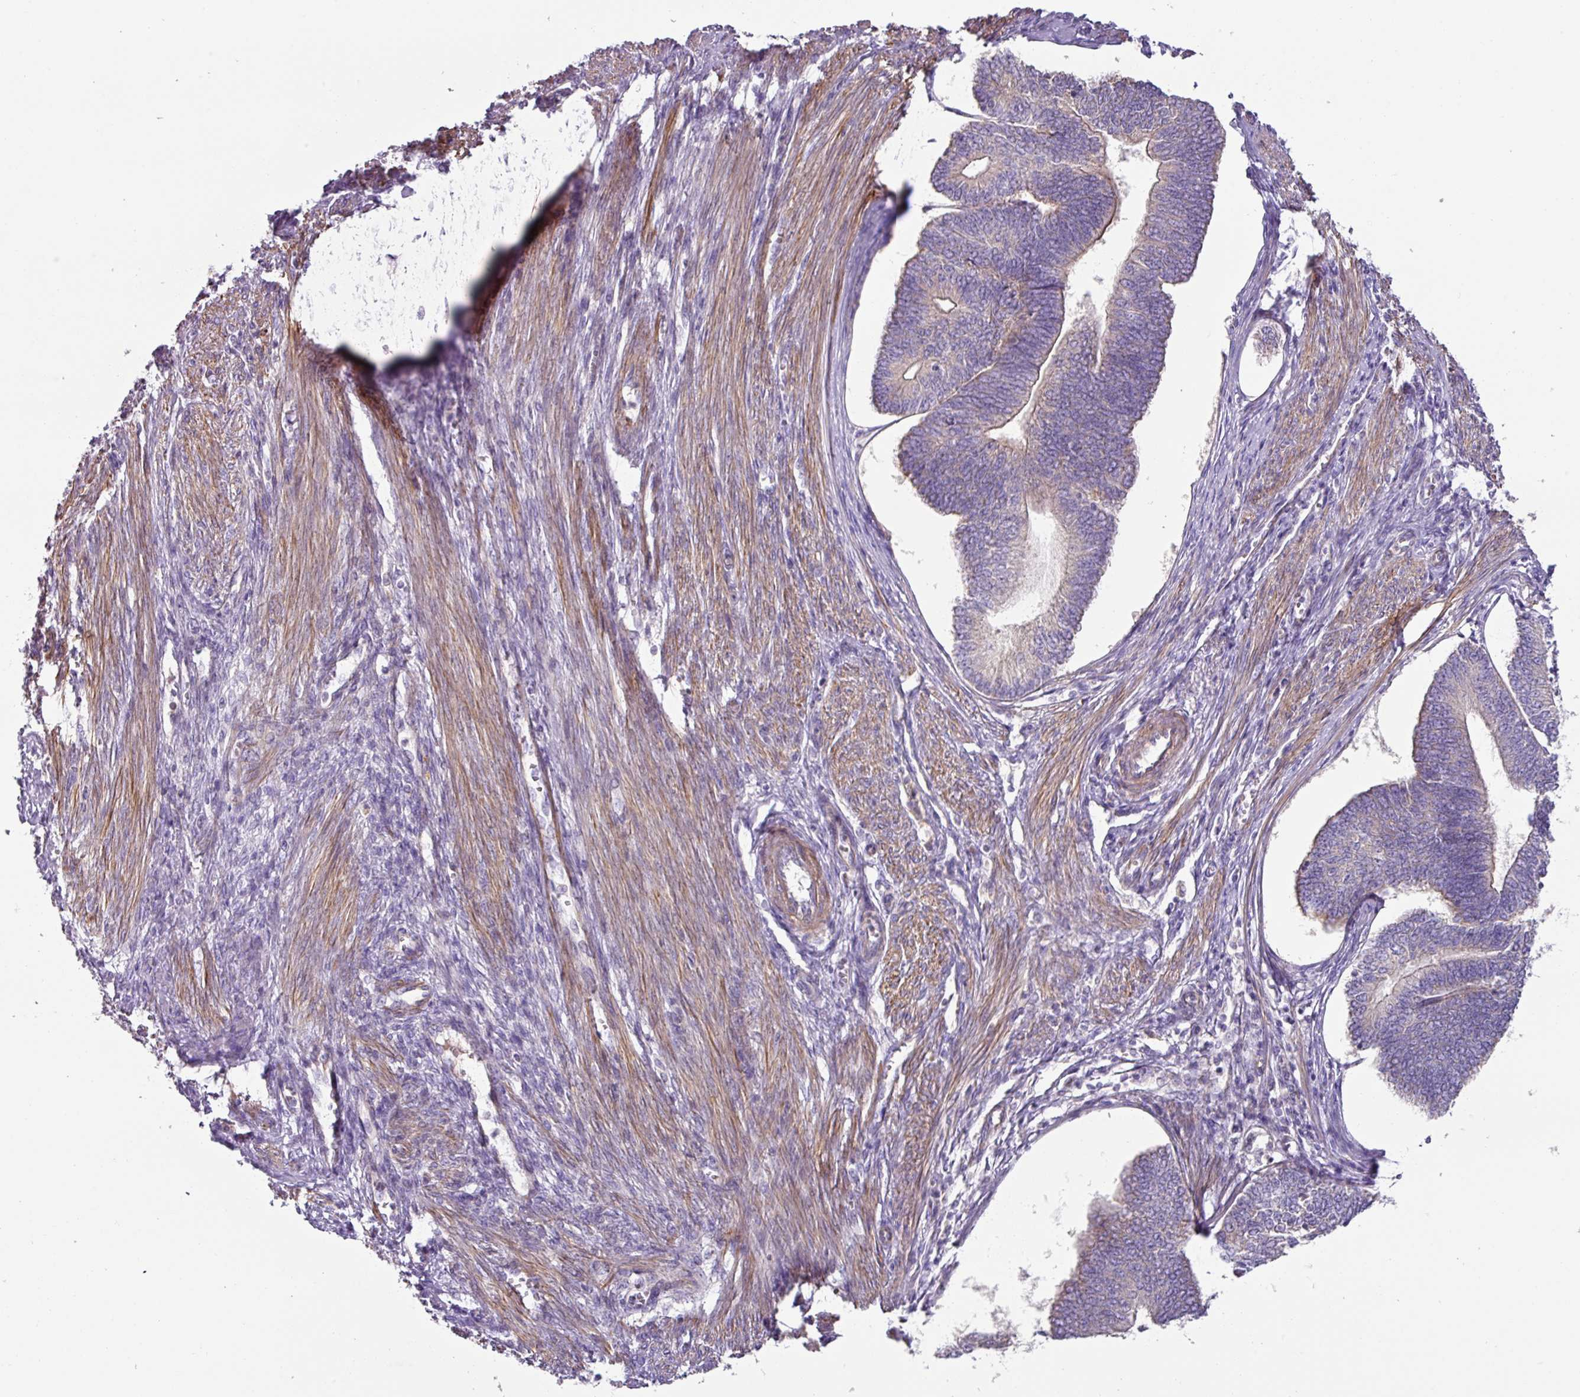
{"staining": {"intensity": "weak", "quantity": "<25%", "location": "cytoplasmic/membranous"}, "tissue": "endometrial cancer", "cell_type": "Tumor cells", "image_type": "cancer", "snomed": [{"axis": "morphology", "description": "Adenocarcinoma, NOS"}, {"axis": "topography", "description": "Endometrium"}], "caption": "A micrograph of human endometrial cancer (adenocarcinoma) is negative for staining in tumor cells.", "gene": "MRRF", "patient": {"sex": "female", "age": 68}}